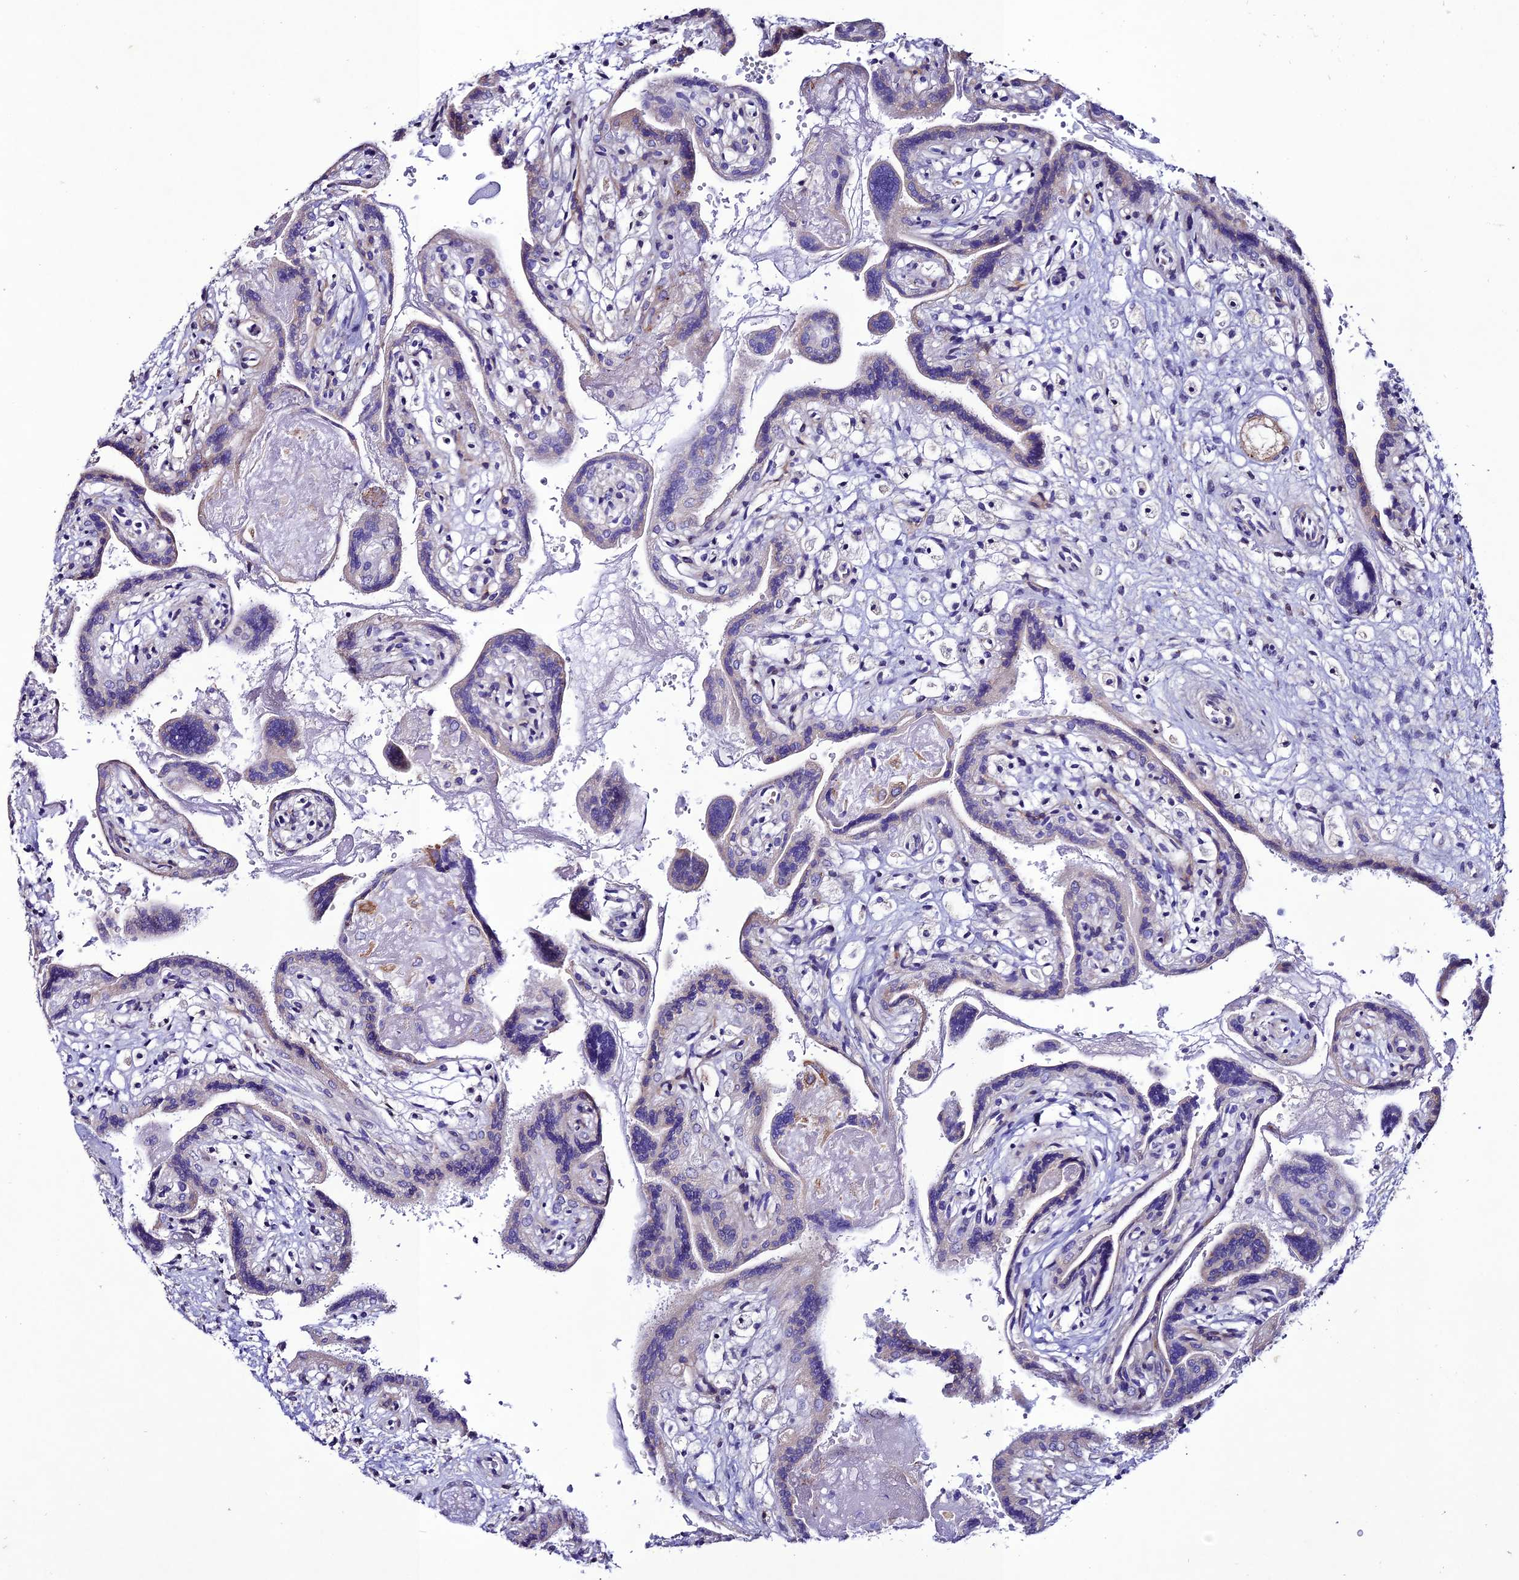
{"staining": {"intensity": "moderate", "quantity": ">75%", "location": "cytoplasmic/membranous"}, "tissue": "placenta", "cell_type": "Decidual cells", "image_type": "normal", "snomed": [{"axis": "morphology", "description": "Normal tissue, NOS"}, {"axis": "topography", "description": "Placenta"}], "caption": "Moderate cytoplasmic/membranous expression is appreciated in approximately >75% of decidual cells in benign placenta. Immunohistochemistry (ihc) stains the protein of interest in brown and the nuclei are stained blue.", "gene": "OR51Q1", "patient": {"sex": "female", "age": 37}}